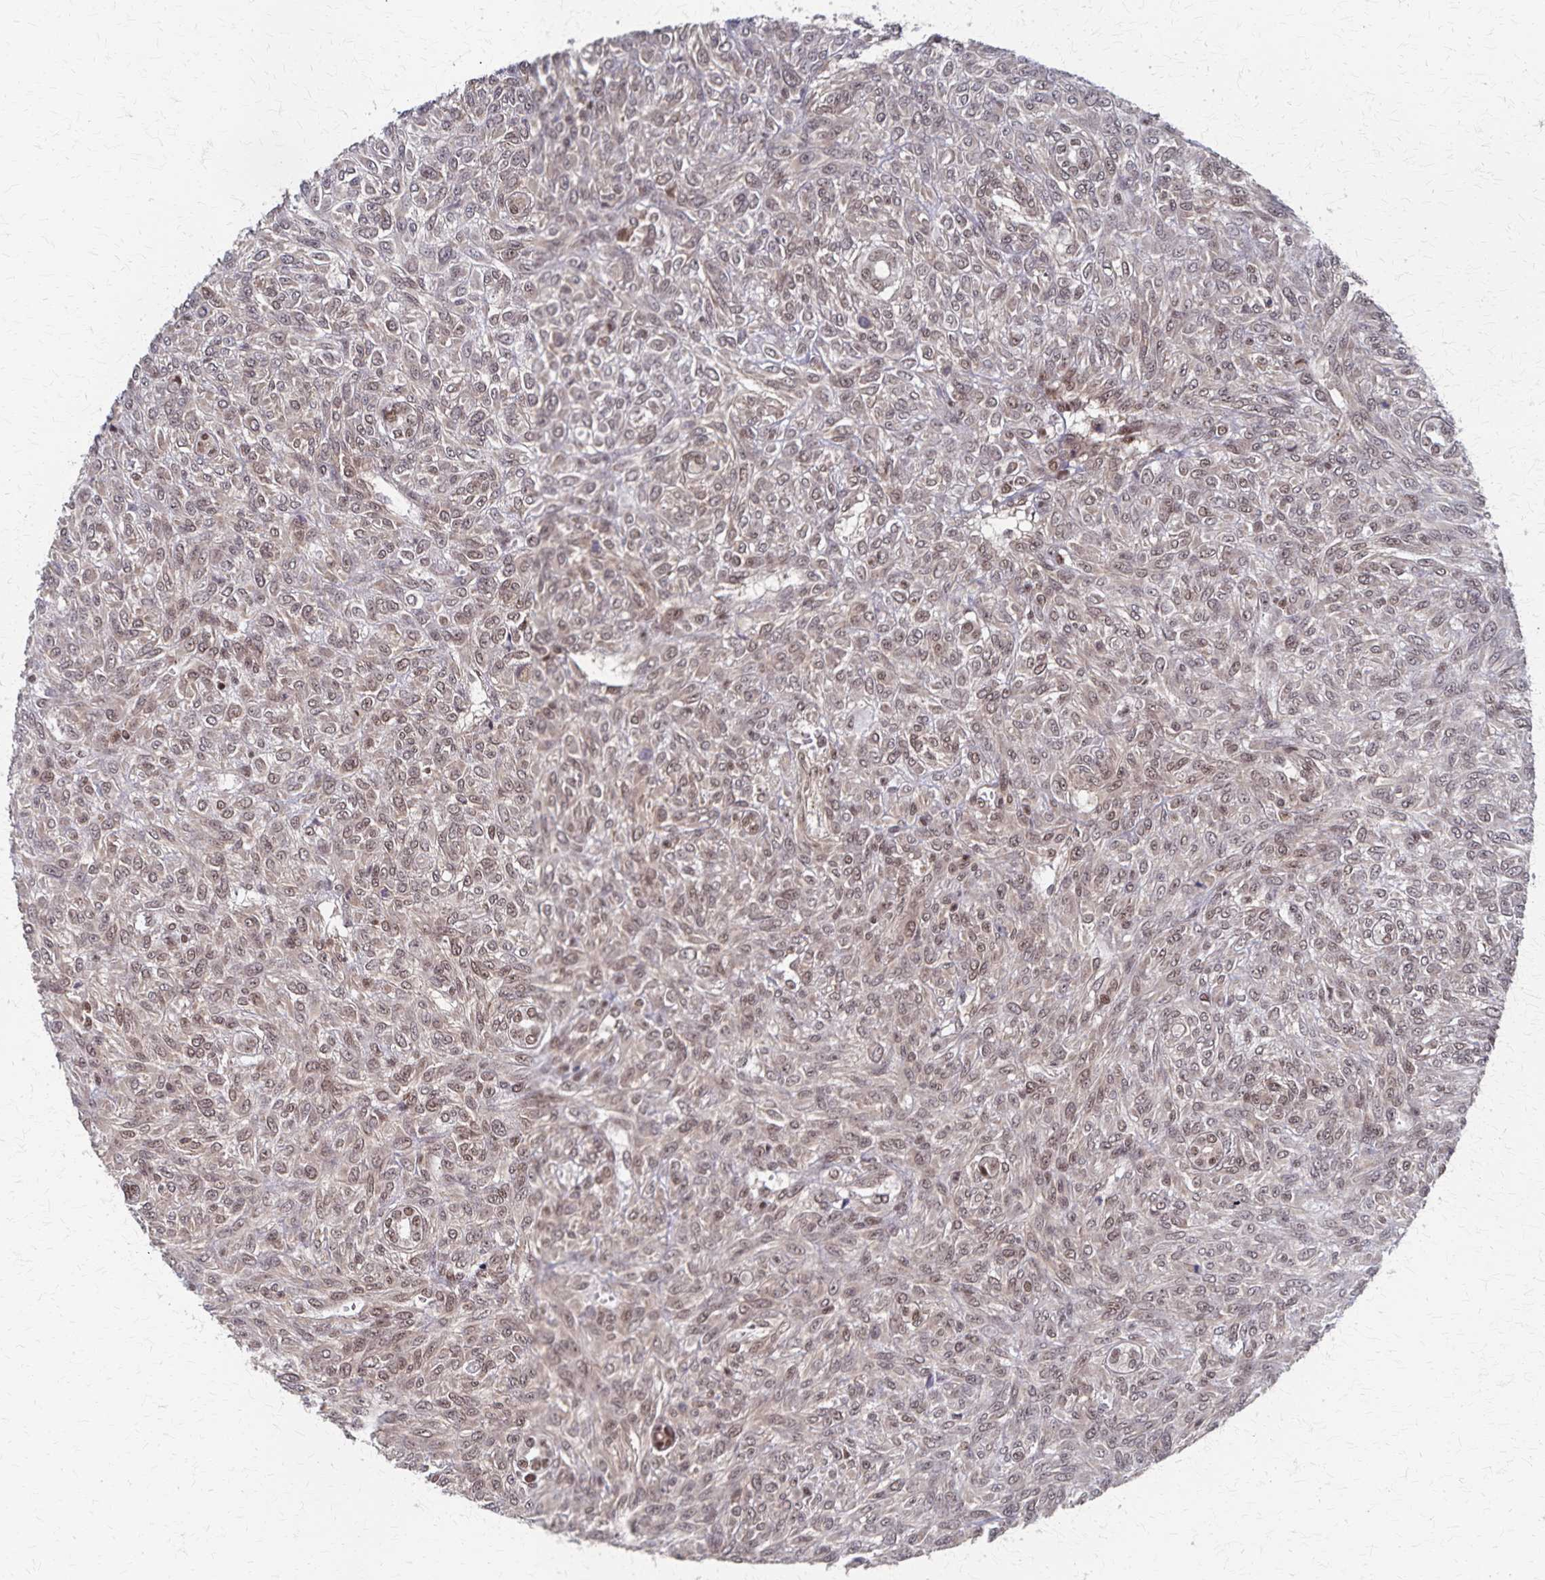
{"staining": {"intensity": "moderate", "quantity": "25%-75%", "location": "nuclear"}, "tissue": "renal cancer", "cell_type": "Tumor cells", "image_type": "cancer", "snomed": [{"axis": "morphology", "description": "Adenocarcinoma, NOS"}, {"axis": "topography", "description": "Kidney"}], "caption": "Adenocarcinoma (renal) was stained to show a protein in brown. There is medium levels of moderate nuclear staining in about 25%-75% of tumor cells.", "gene": "GTF2B", "patient": {"sex": "male", "age": 58}}